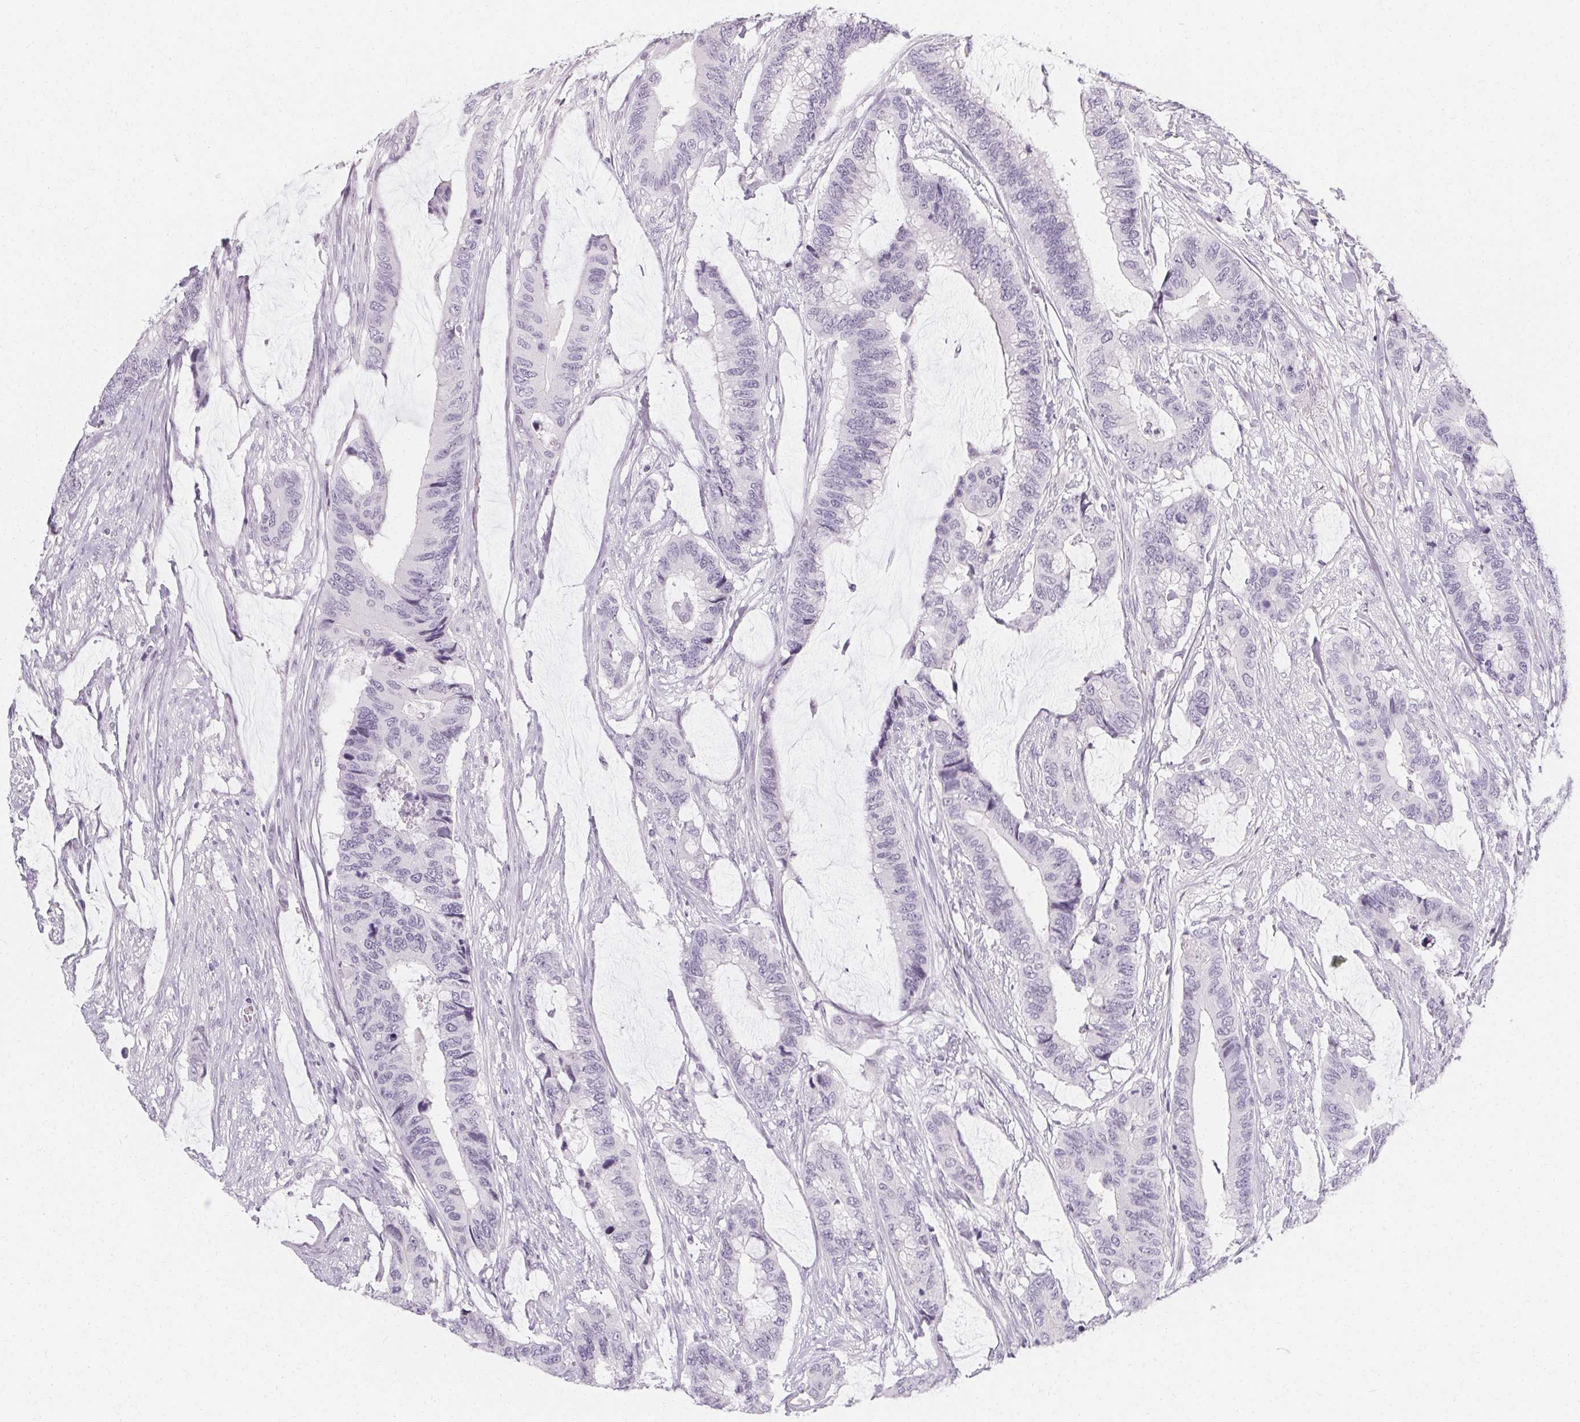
{"staining": {"intensity": "negative", "quantity": "none", "location": "none"}, "tissue": "colorectal cancer", "cell_type": "Tumor cells", "image_type": "cancer", "snomed": [{"axis": "morphology", "description": "Adenocarcinoma, NOS"}, {"axis": "topography", "description": "Rectum"}], "caption": "Tumor cells show no significant protein positivity in colorectal cancer.", "gene": "SYNPR", "patient": {"sex": "female", "age": 59}}